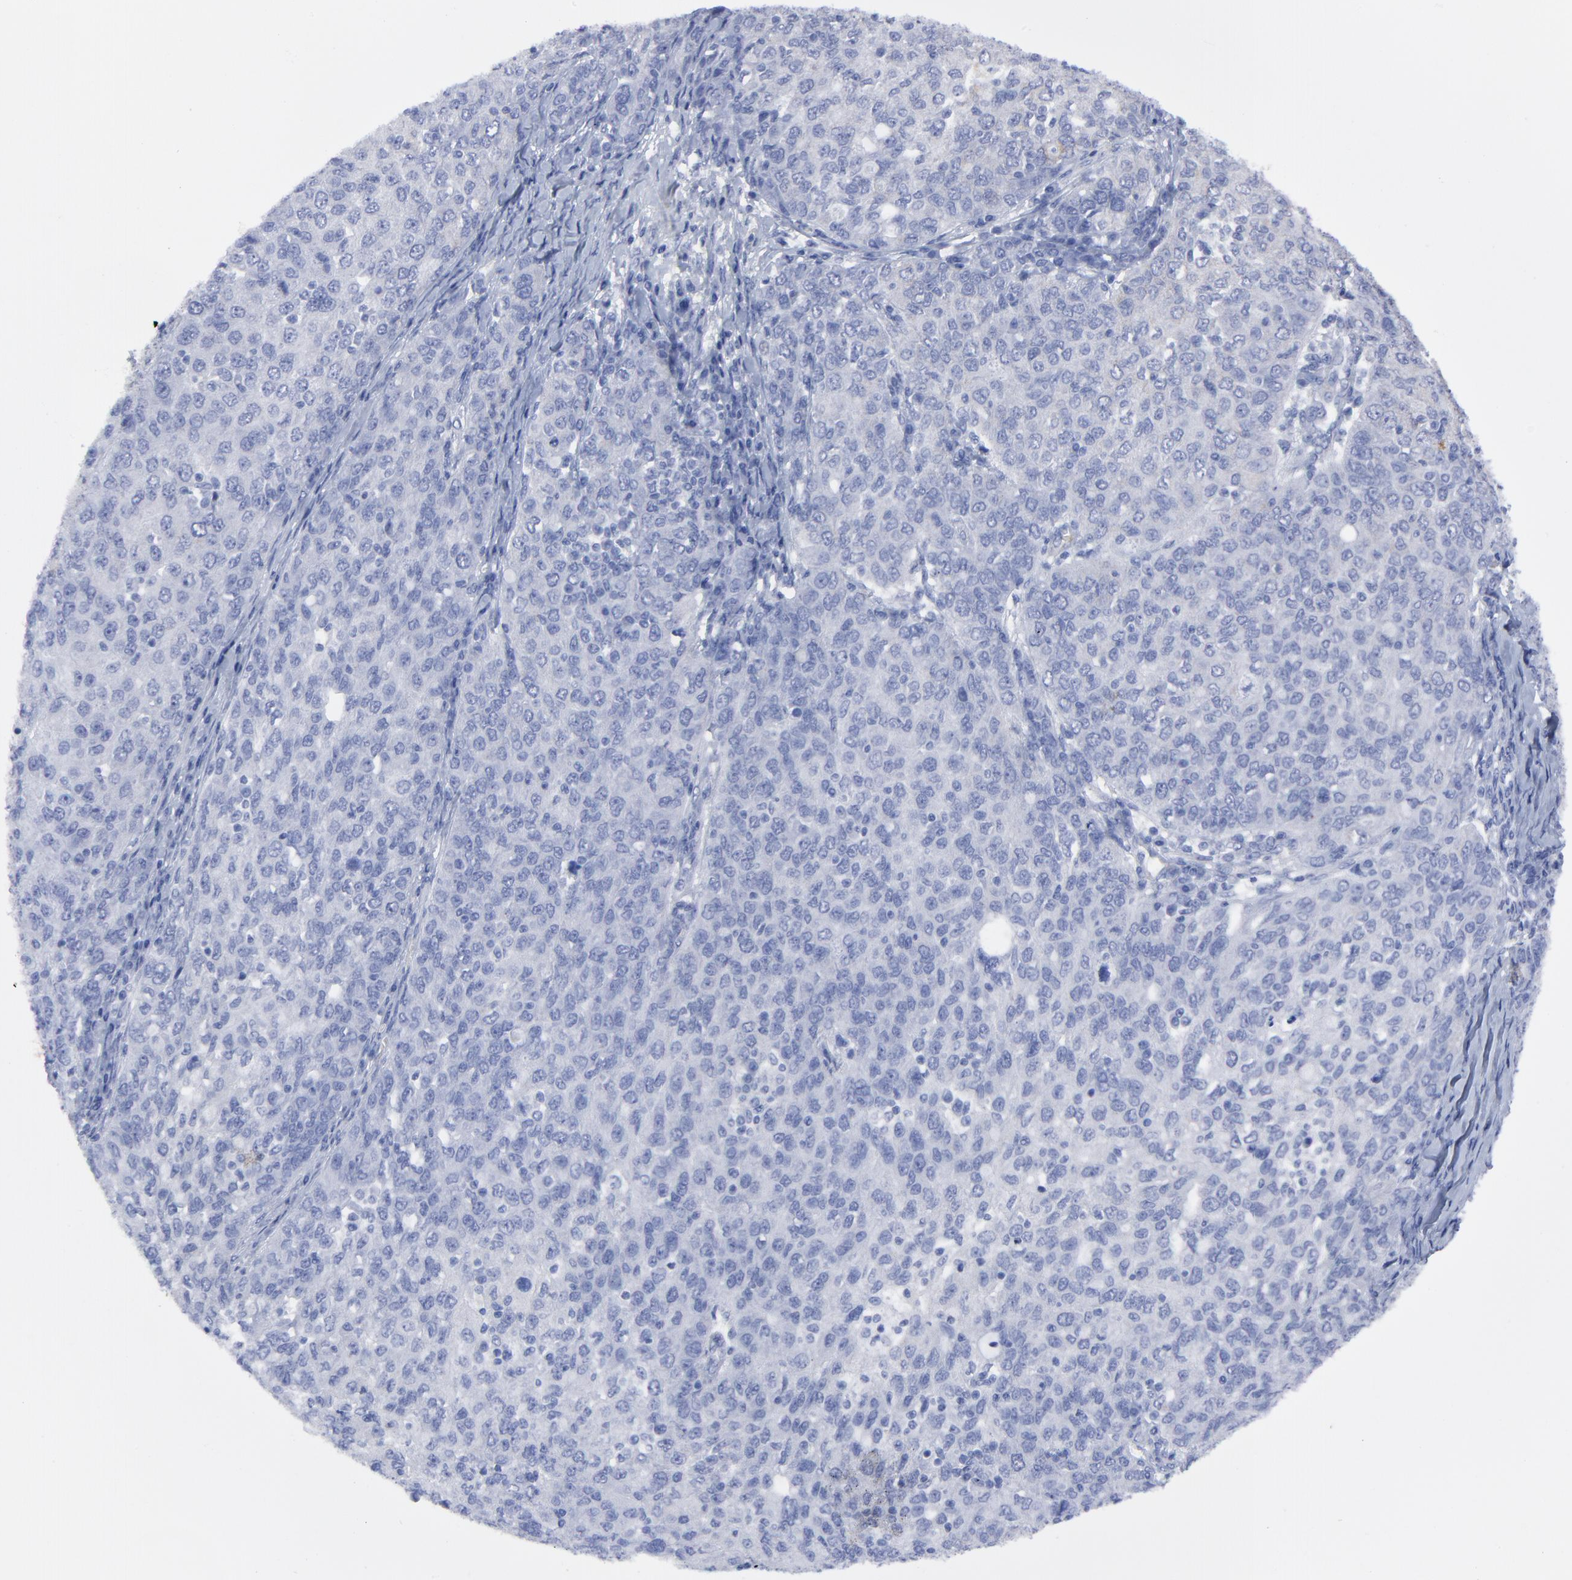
{"staining": {"intensity": "negative", "quantity": "none", "location": "none"}, "tissue": "ovarian cancer", "cell_type": "Tumor cells", "image_type": "cancer", "snomed": [{"axis": "morphology", "description": "Carcinoma, endometroid"}, {"axis": "topography", "description": "Ovary"}], "caption": "This is a micrograph of immunohistochemistry (IHC) staining of endometroid carcinoma (ovarian), which shows no expression in tumor cells. The staining is performed using DAB brown chromogen with nuclei counter-stained in using hematoxylin.", "gene": "CNTN3", "patient": {"sex": "female", "age": 50}}